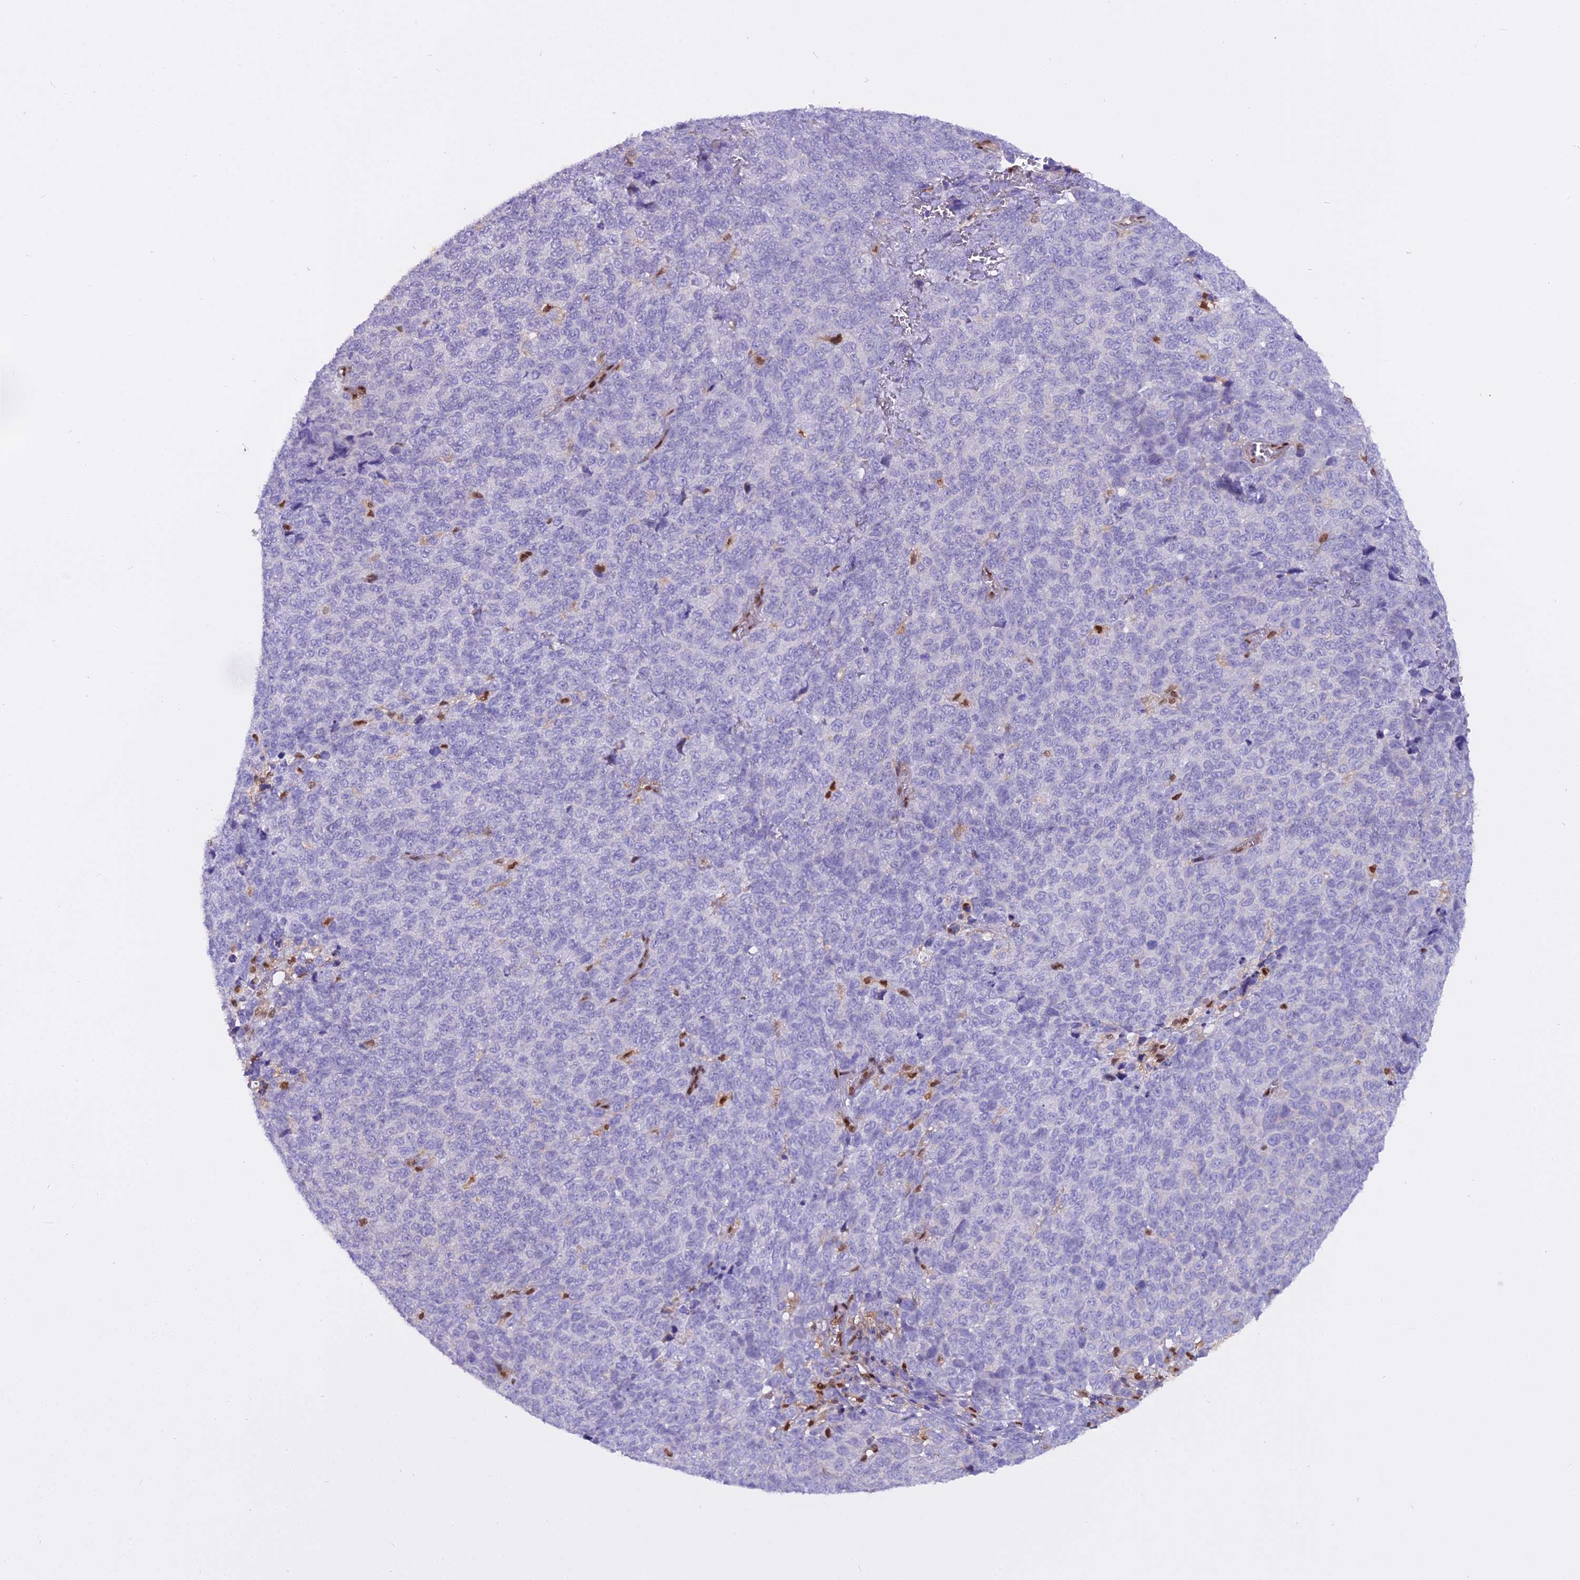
{"staining": {"intensity": "negative", "quantity": "none", "location": "none"}, "tissue": "melanoma", "cell_type": "Tumor cells", "image_type": "cancer", "snomed": [{"axis": "morphology", "description": "Malignant melanoma, NOS"}, {"axis": "topography", "description": "Nose, NOS"}], "caption": "Tumor cells are negative for protein expression in human melanoma. Nuclei are stained in blue.", "gene": "NPEPL1", "patient": {"sex": "female", "age": 48}}